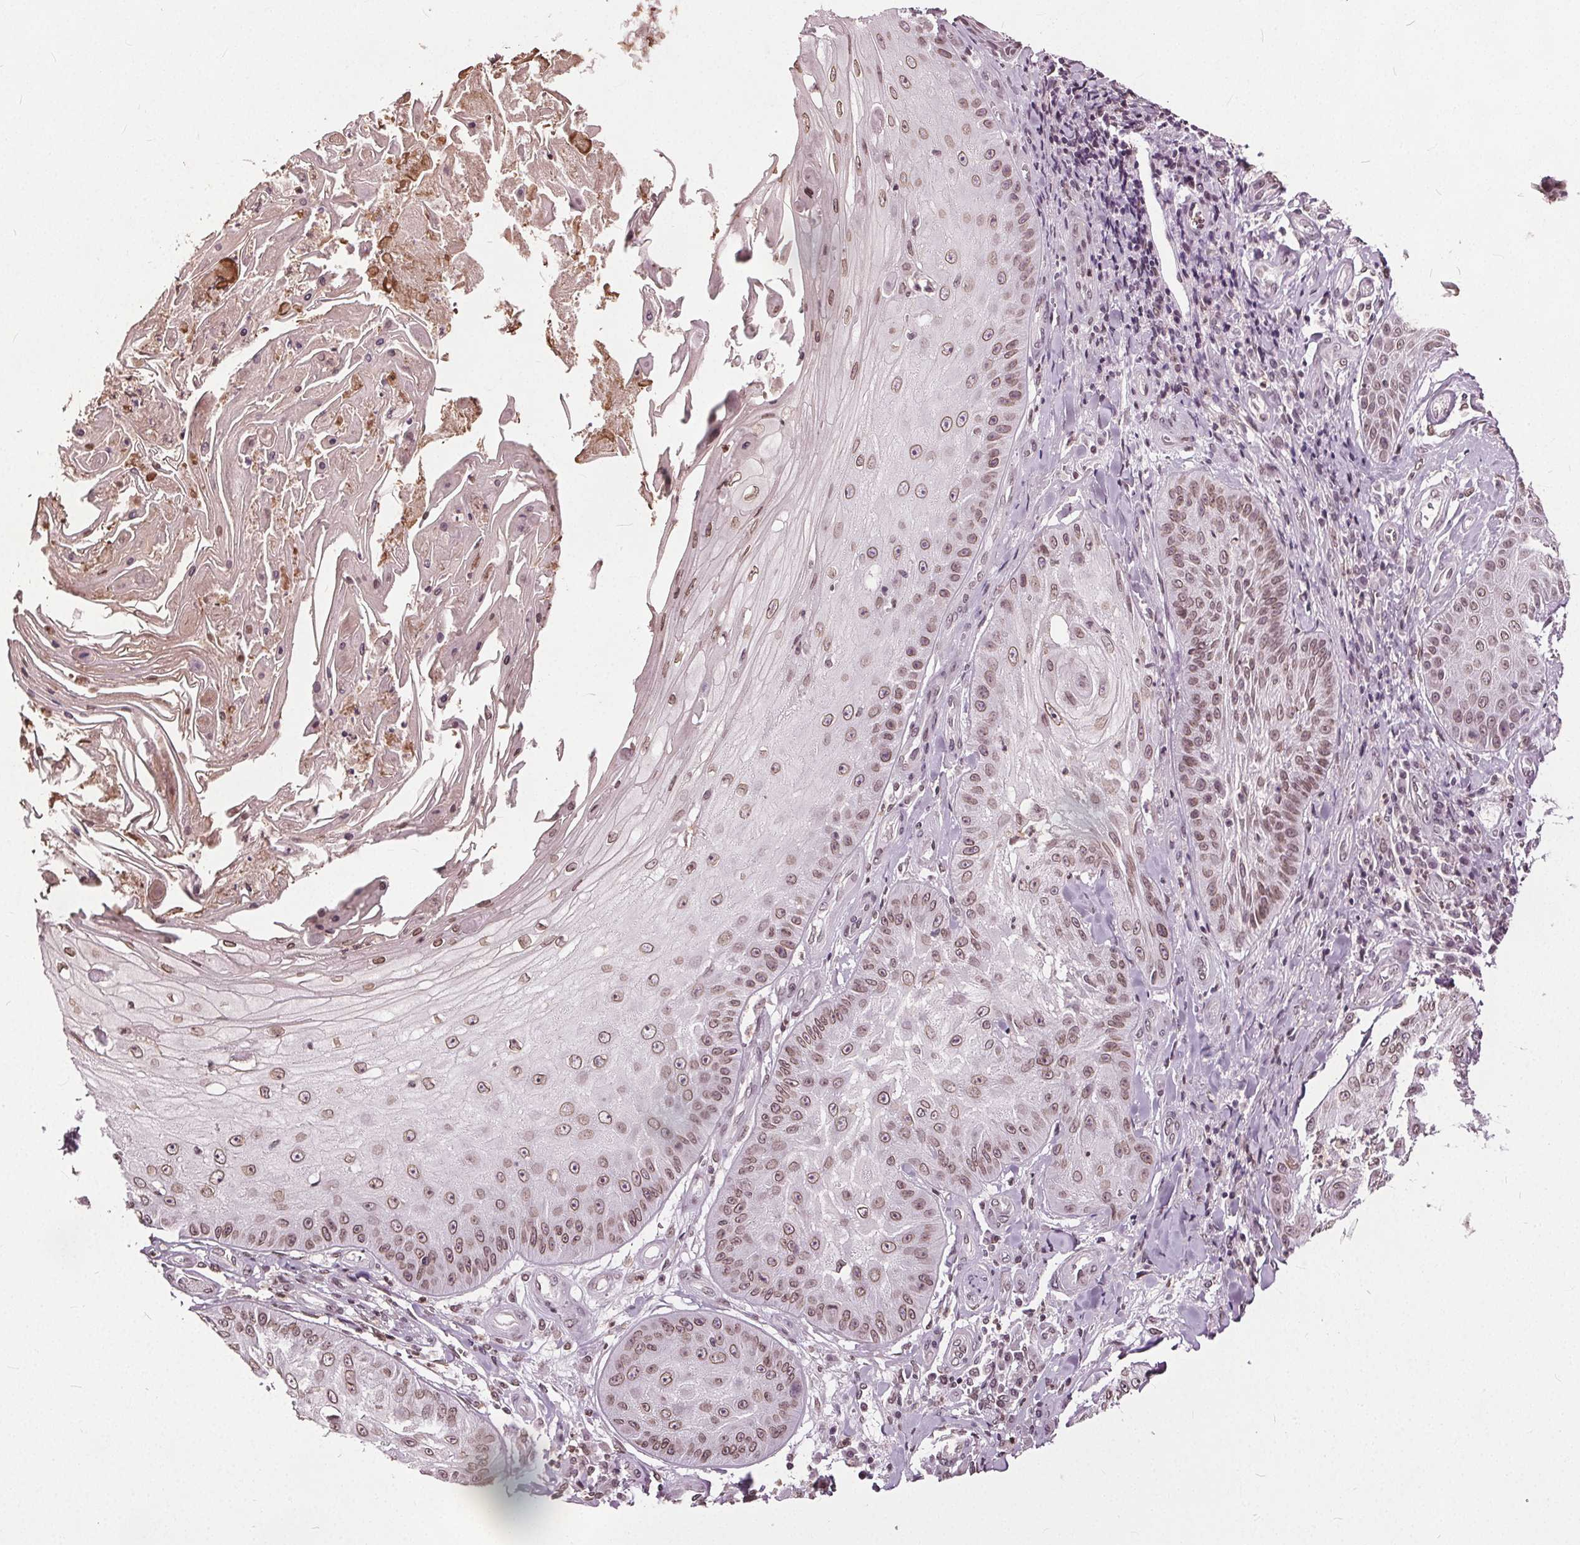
{"staining": {"intensity": "moderate", "quantity": ">75%", "location": "cytoplasmic/membranous,nuclear"}, "tissue": "skin cancer", "cell_type": "Tumor cells", "image_type": "cancer", "snomed": [{"axis": "morphology", "description": "Squamous cell carcinoma, NOS"}, {"axis": "topography", "description": "Skin"}], "caption": "Skin cancer stained with DAB (3,3'-diaminobenzidine) IHC demonstrates medium levels of moderate cytoplasmic/membranous and nuclear positivity in approximately >75% of tumor cells. (DAB (3,3'-diaminobenzidine) IHC, brown staining for protein, blue staining for nuclei).", "gene": "TTC39C", "patient": {"sex": "male", "age": 70}}